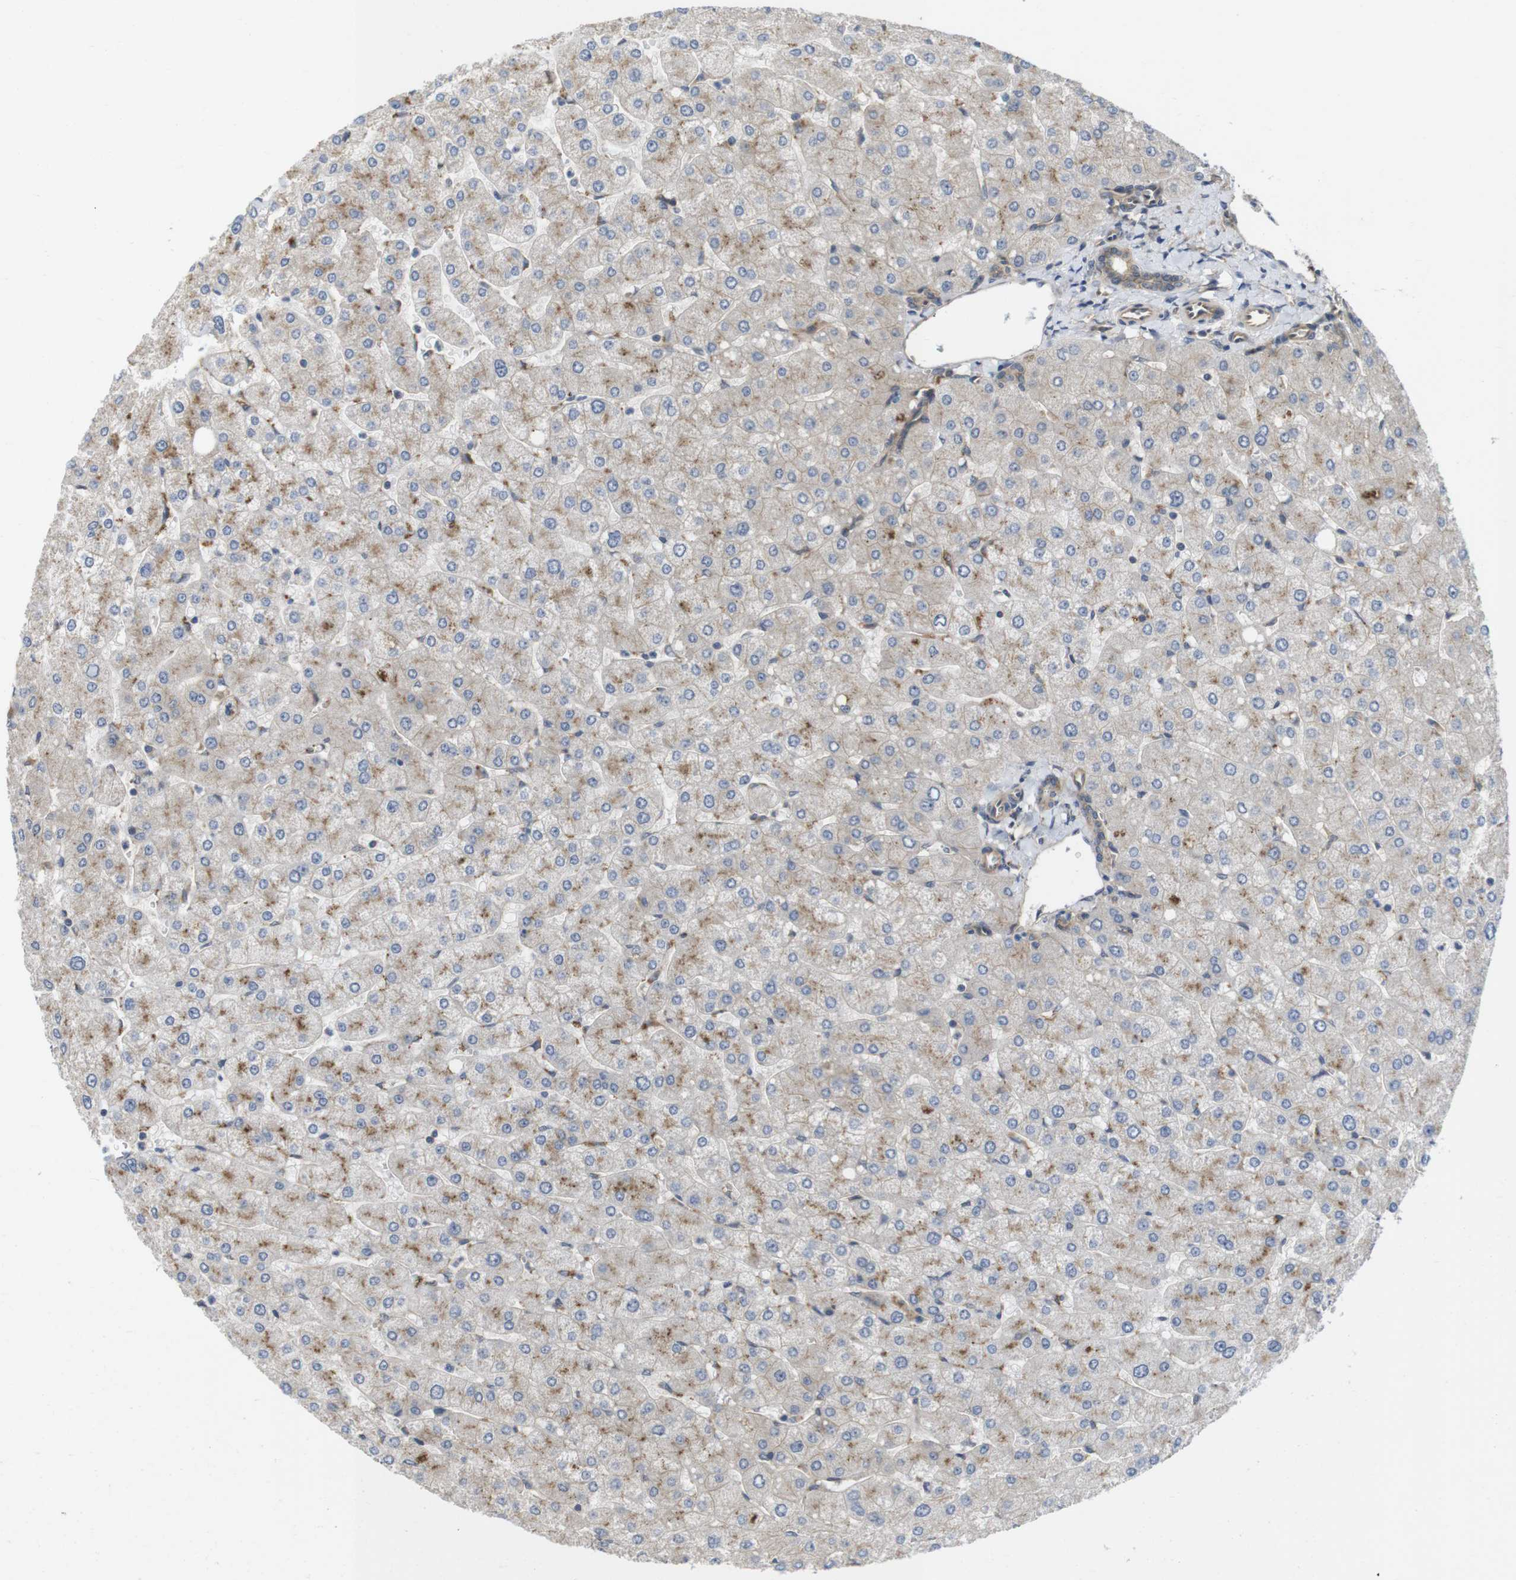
{"staining": {"intensity": "weak", "quantity": ">75%", "location": "cytoplasmic/membranous"}, "tissue": "liver", "cell_type": "Cholangiocytes", "image_type": "normal", "snomed": [{"axis": "morphology", "description": "Normal tissue, NOS"}, {"axis": "topography", "description": "Liver"}], "caption": "This is a photomicrograph of immunohistochemistry staining of normal liver, which shows weak expression in the cytoplasmic/membranous of cholangiocytes.", "gene": "ZDHHC5", "patient": {"sex": "male", "age": 55}}